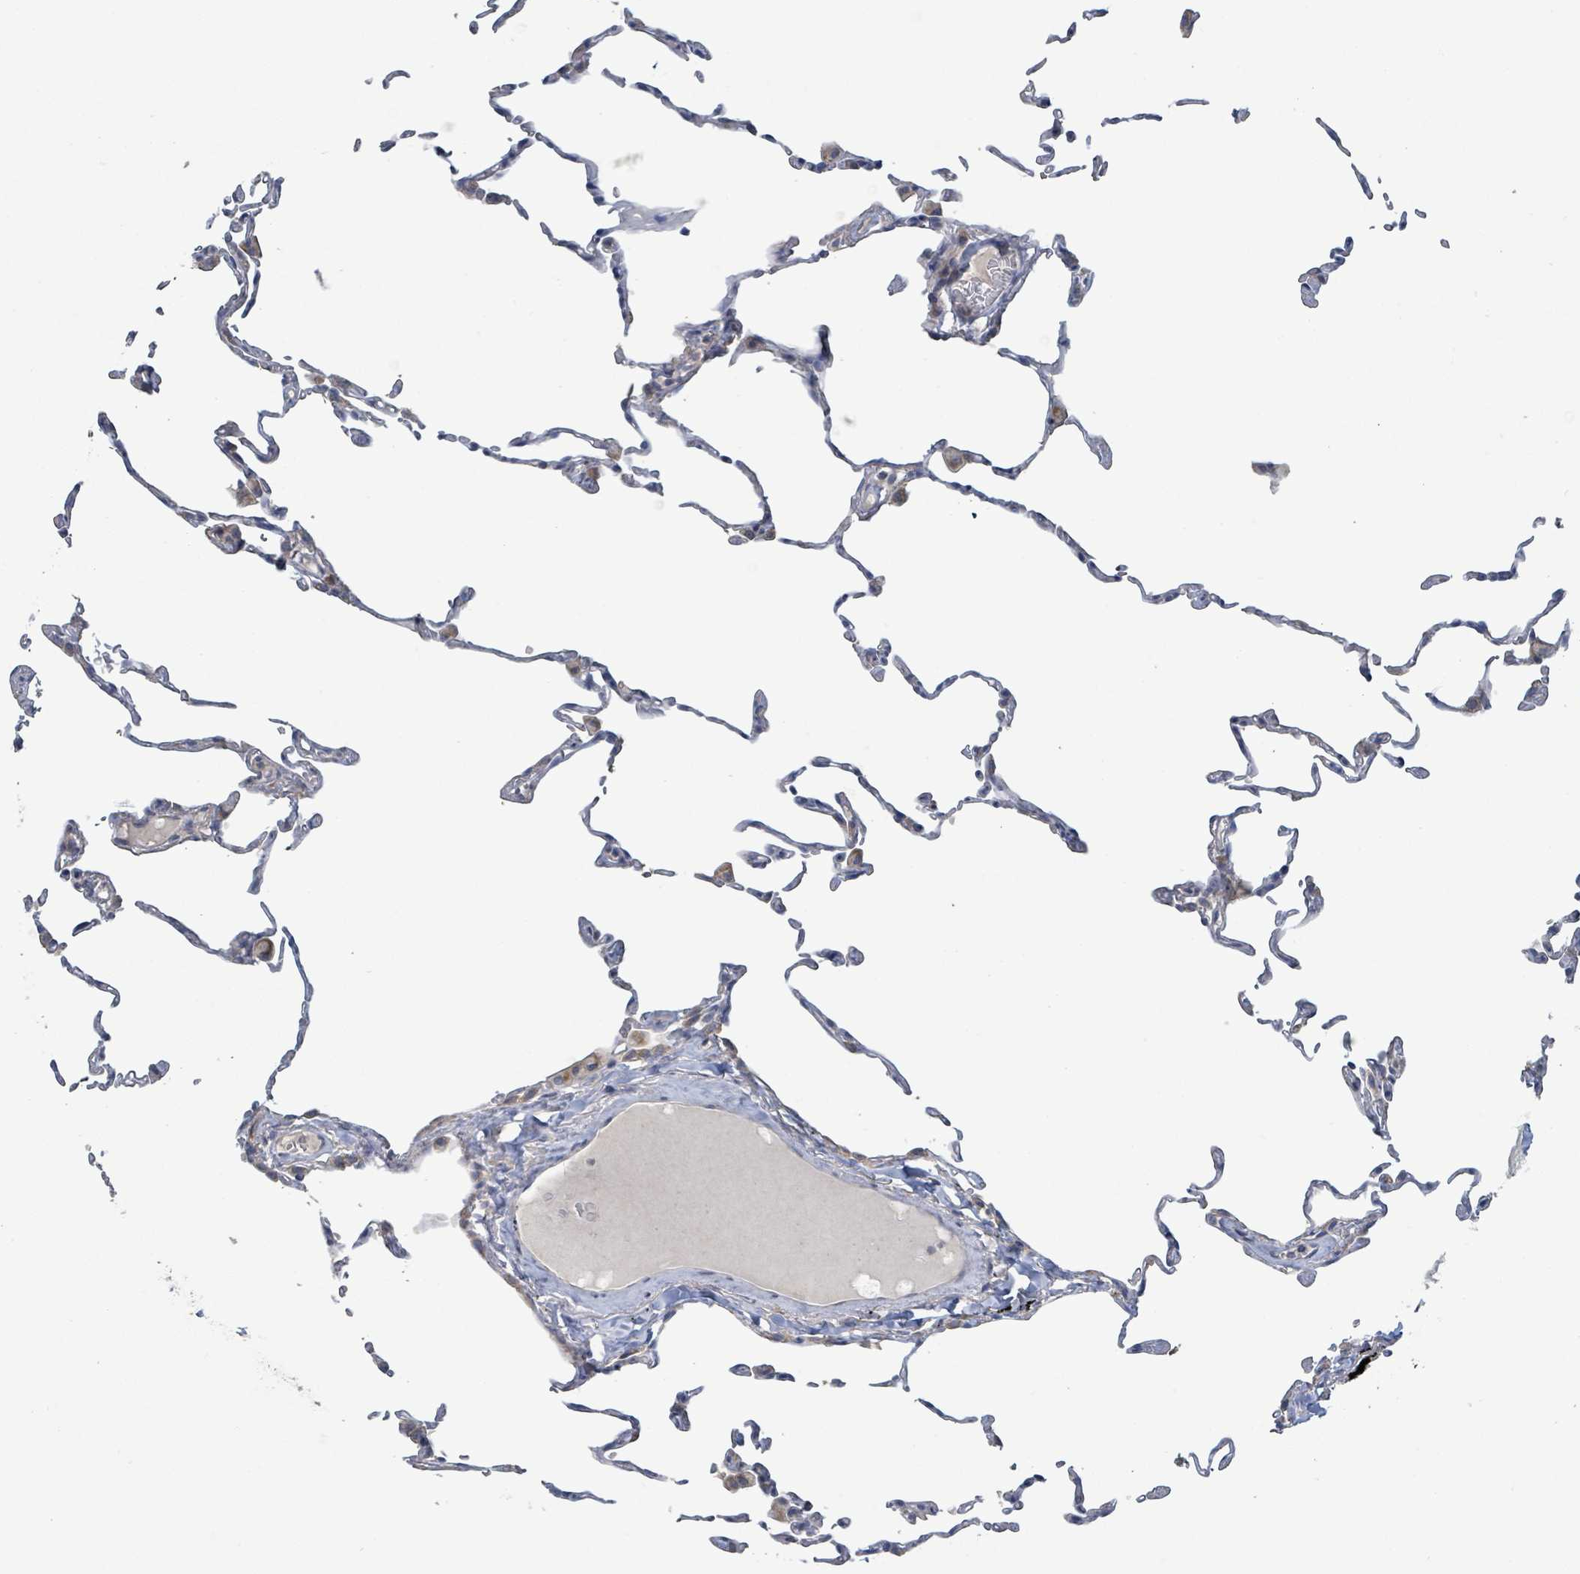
{"staining": {"intensity": "negative", "quantity": "none", "location": "none"}, "tissue": "lung", "cell_type": "Alveolar cells", "image_type": "normal", "snomed": [{"axis": "morphology", "description": "Normal tissue, NOS"}, {"axis": "topography", "description": "Lung"}], "caption": "High power microscopy image of an immunohistochemistry (IHC) histopathology image of benign lung, revealing no significant expression in alveolar cells. The staining is performed using DAB brown chromogen with nuclei counter-stained in using hematoxylin.", "gene": "RPL32", "patient": {"sex": "female", "age": 57}}